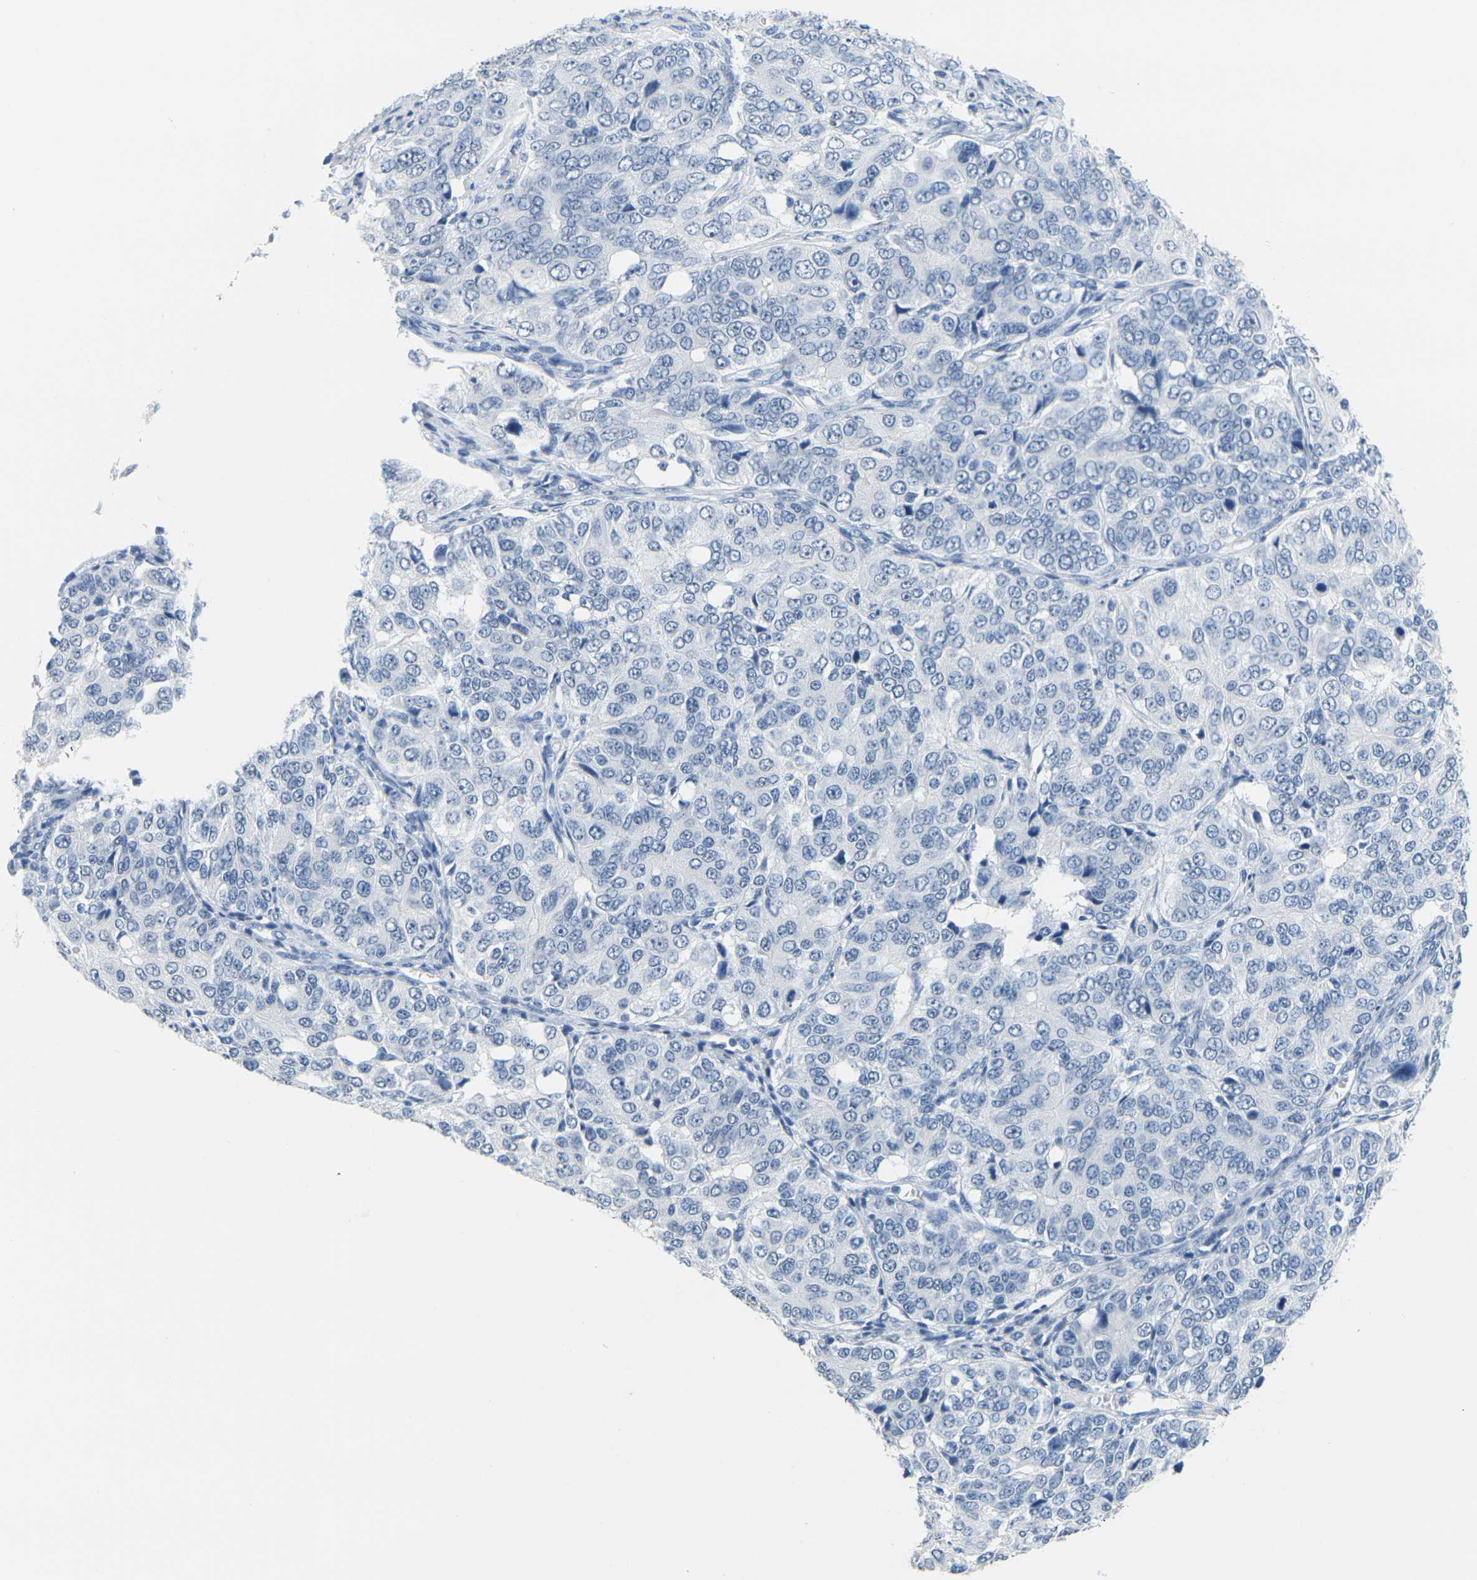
{"staining": {"intensity": "negative", "quantity": "none", "location": "none"}, "tissue": "ovarian cancer", "cell_type": "Tumor cells", "image_type": "cancer", "snomed": [{"axis": "morphology", "description": "Carcinoma, endometroid"}, {"axis": "topography", "description": "Ovary"}], "caption": "Human ovarian cancer stained for a protein using IHC displays no positivity in tumor cells.", "gene": "CTAG1A", "patient": {"sex": "female", "age": 51}}